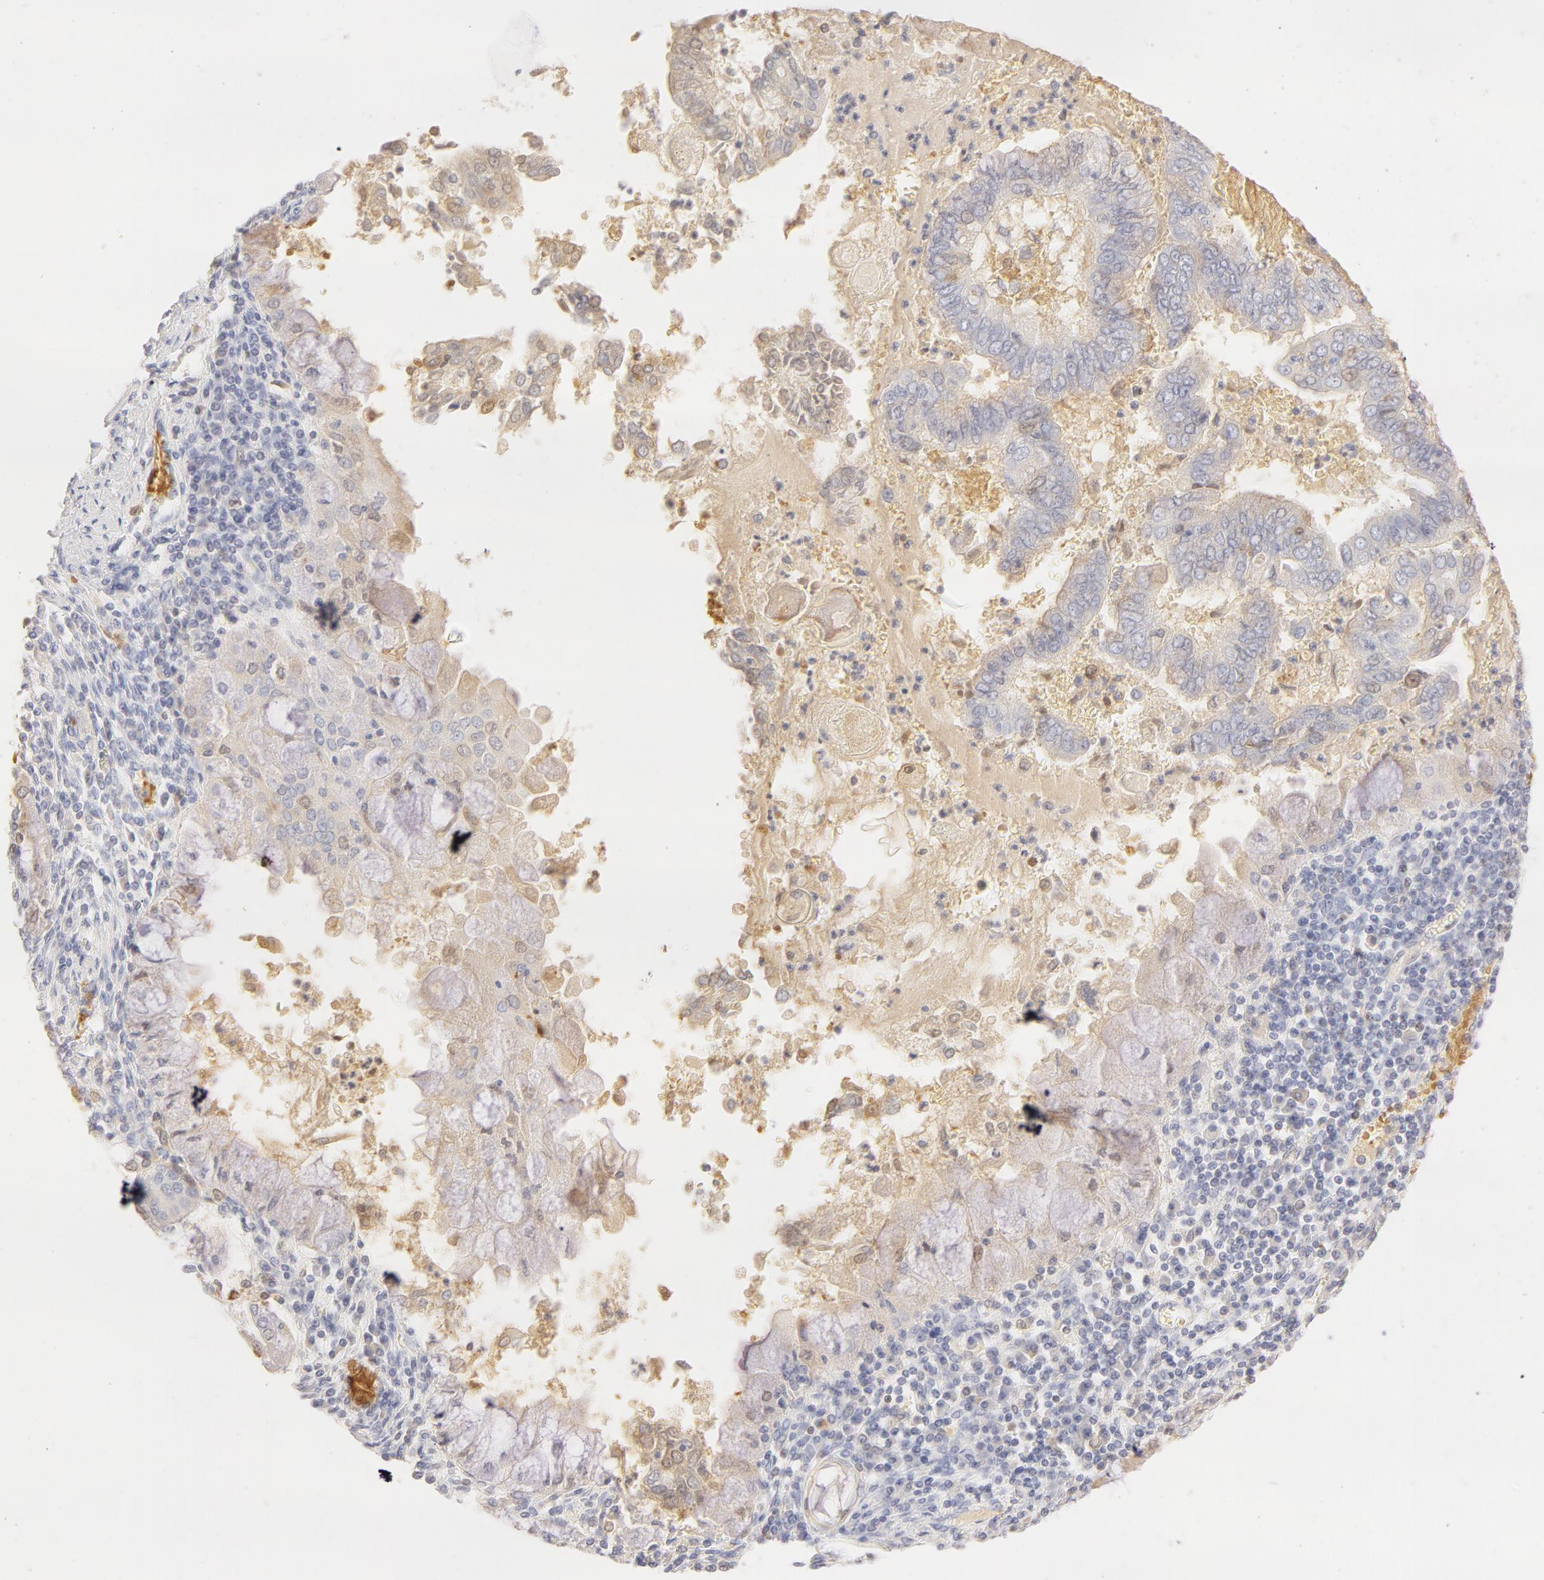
{"staining": {"intensity": "negative", "quantity": "none", "location": "none"}, "tissue": "endometrial cancer", "cell_type": "Tumor cells", "image_type": "cancer", "snomed": [{"axis": "morphology", "description": "Adenocarcinoma, NOS"}, {"axis": "topography", "description": "Endometrium"}], "caption": "Tumor cells are negative for brown protein staining in endometrial adenocarcinoma.", "gene": "CA2", "patient": {"sex": "female", "age": 79}}